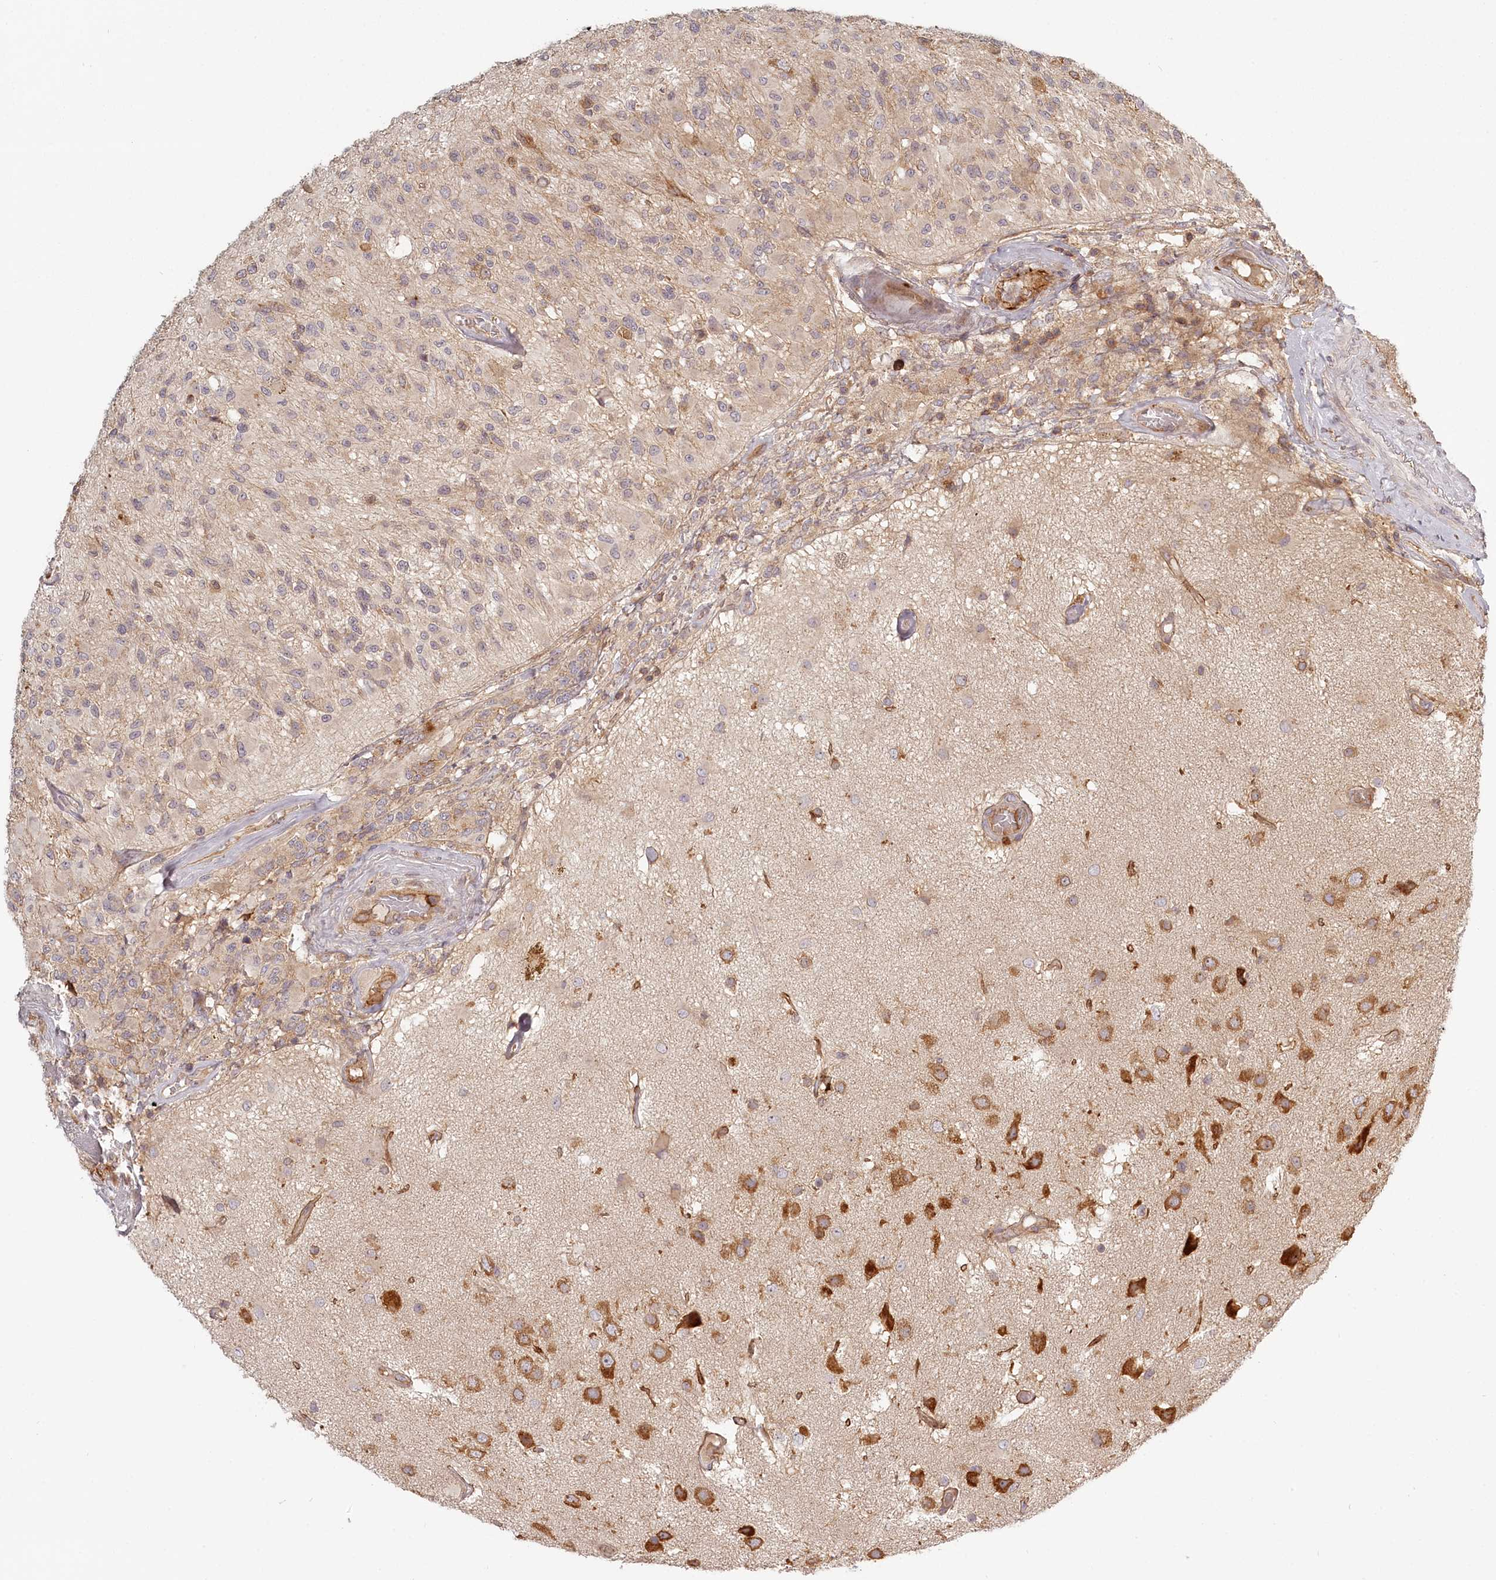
{"staining": {"intensity": "weak", "quantity": "<25%", "location": "cytoplasmic/membranous"}, "tissue": "glioma", "cell_type": "Tumor cells", "image_type": "cancer", "snomed": [{"axis": "morphology", "description": "Glioma, malignant, High grade"}, {"axis": "morphology", "description": "Glioblastoma, NOS"}, {"axis": "topography", "description": "Brain"}], "caption": "The image exhibits no staining of tumor cells in glioblastoma.", "gene": "TMIE", "patient": {"sex": "male", "age": 60}}